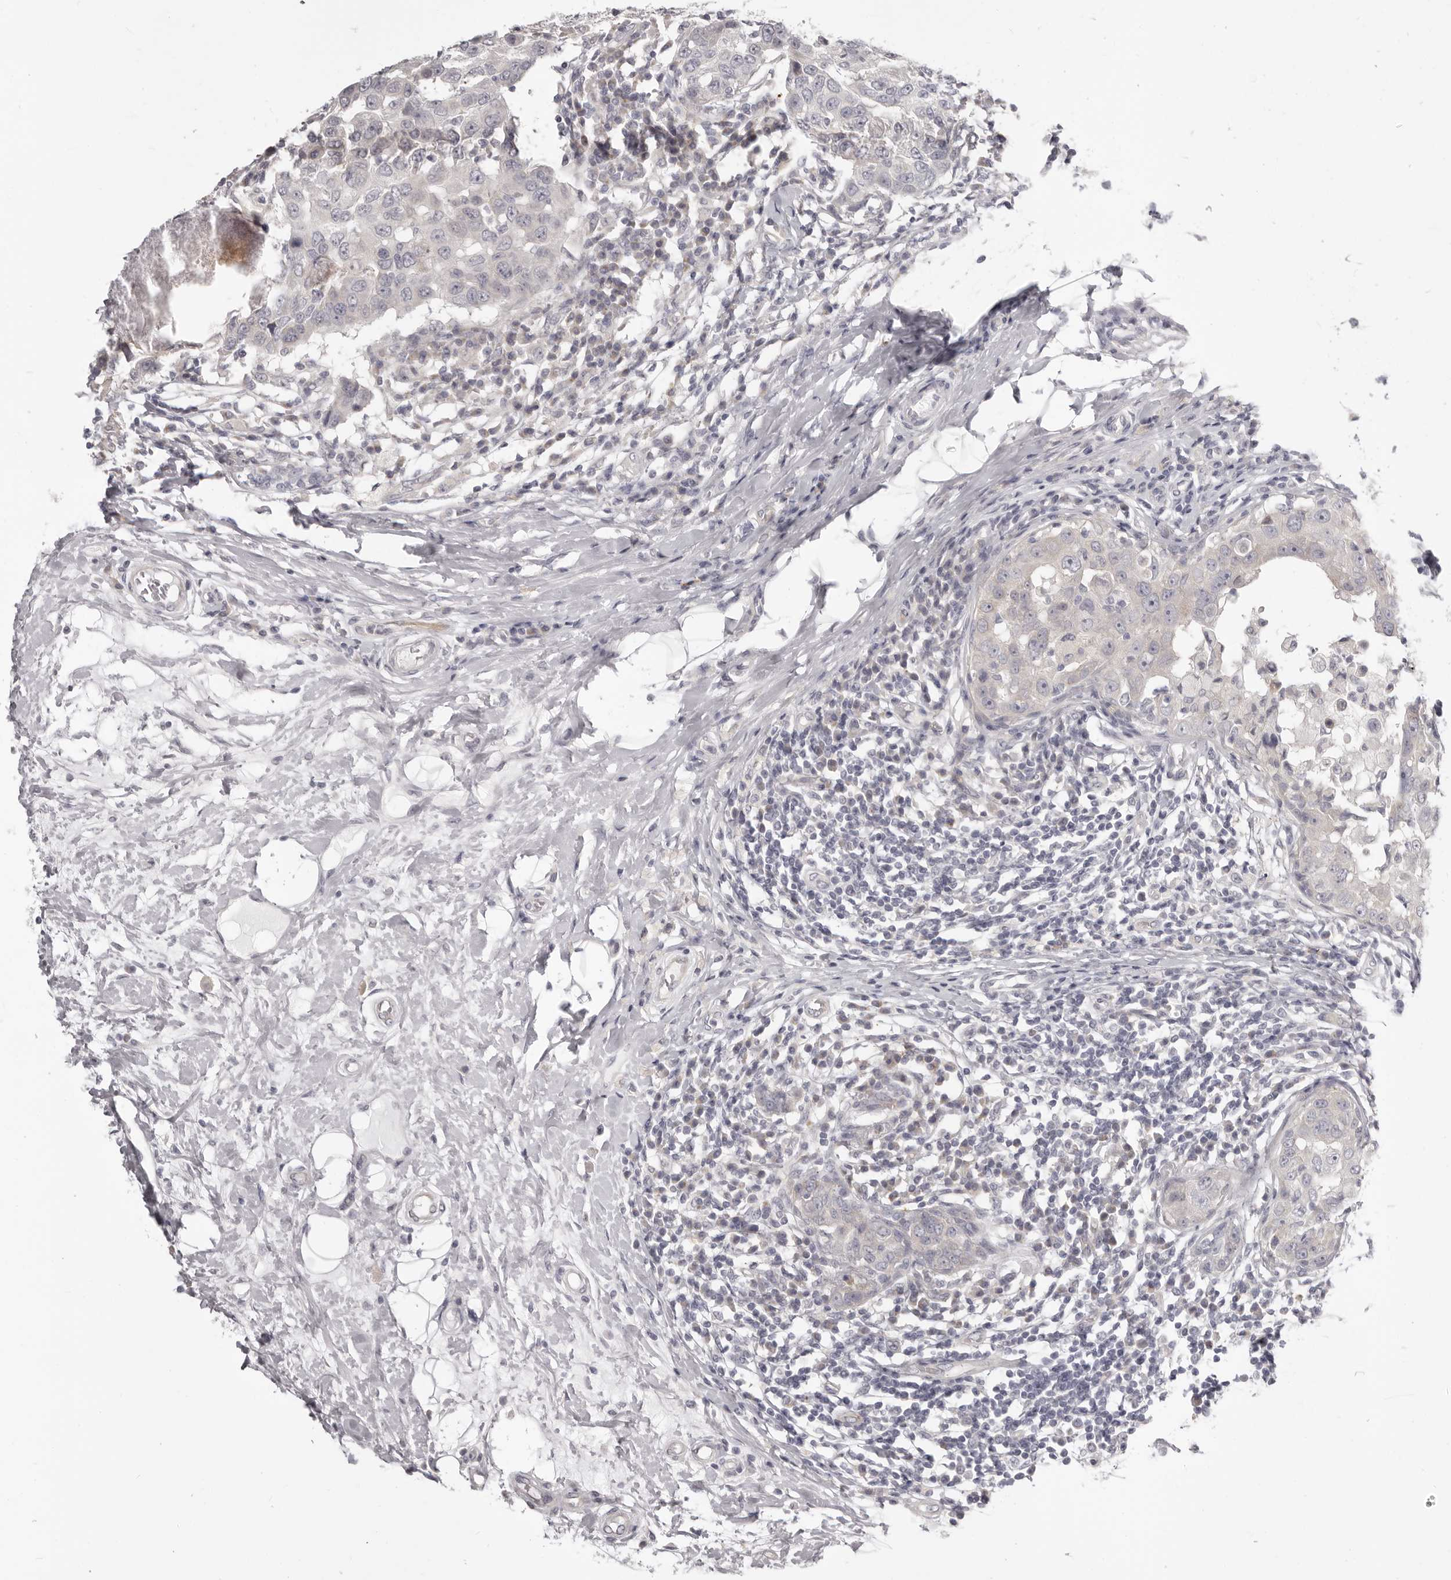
{"staining": {"intensity": "negative", "quantity": "none", "location": "none"}, "tissue": "breast cancer", "cell_type": "Tumor cells", "image_type": "cancer", "snomed": [{"axis": "morphology", "description": "Duct carcinoma"}, {"axis": "topography", "description": "Breast"}], "caption": "Micrograph shows no significant protein staining in tumor cells of breast cancer (invasive ductal carcinoma).", "gene": "OTUD3", "patient": {"sex": "female", "age": 27}}